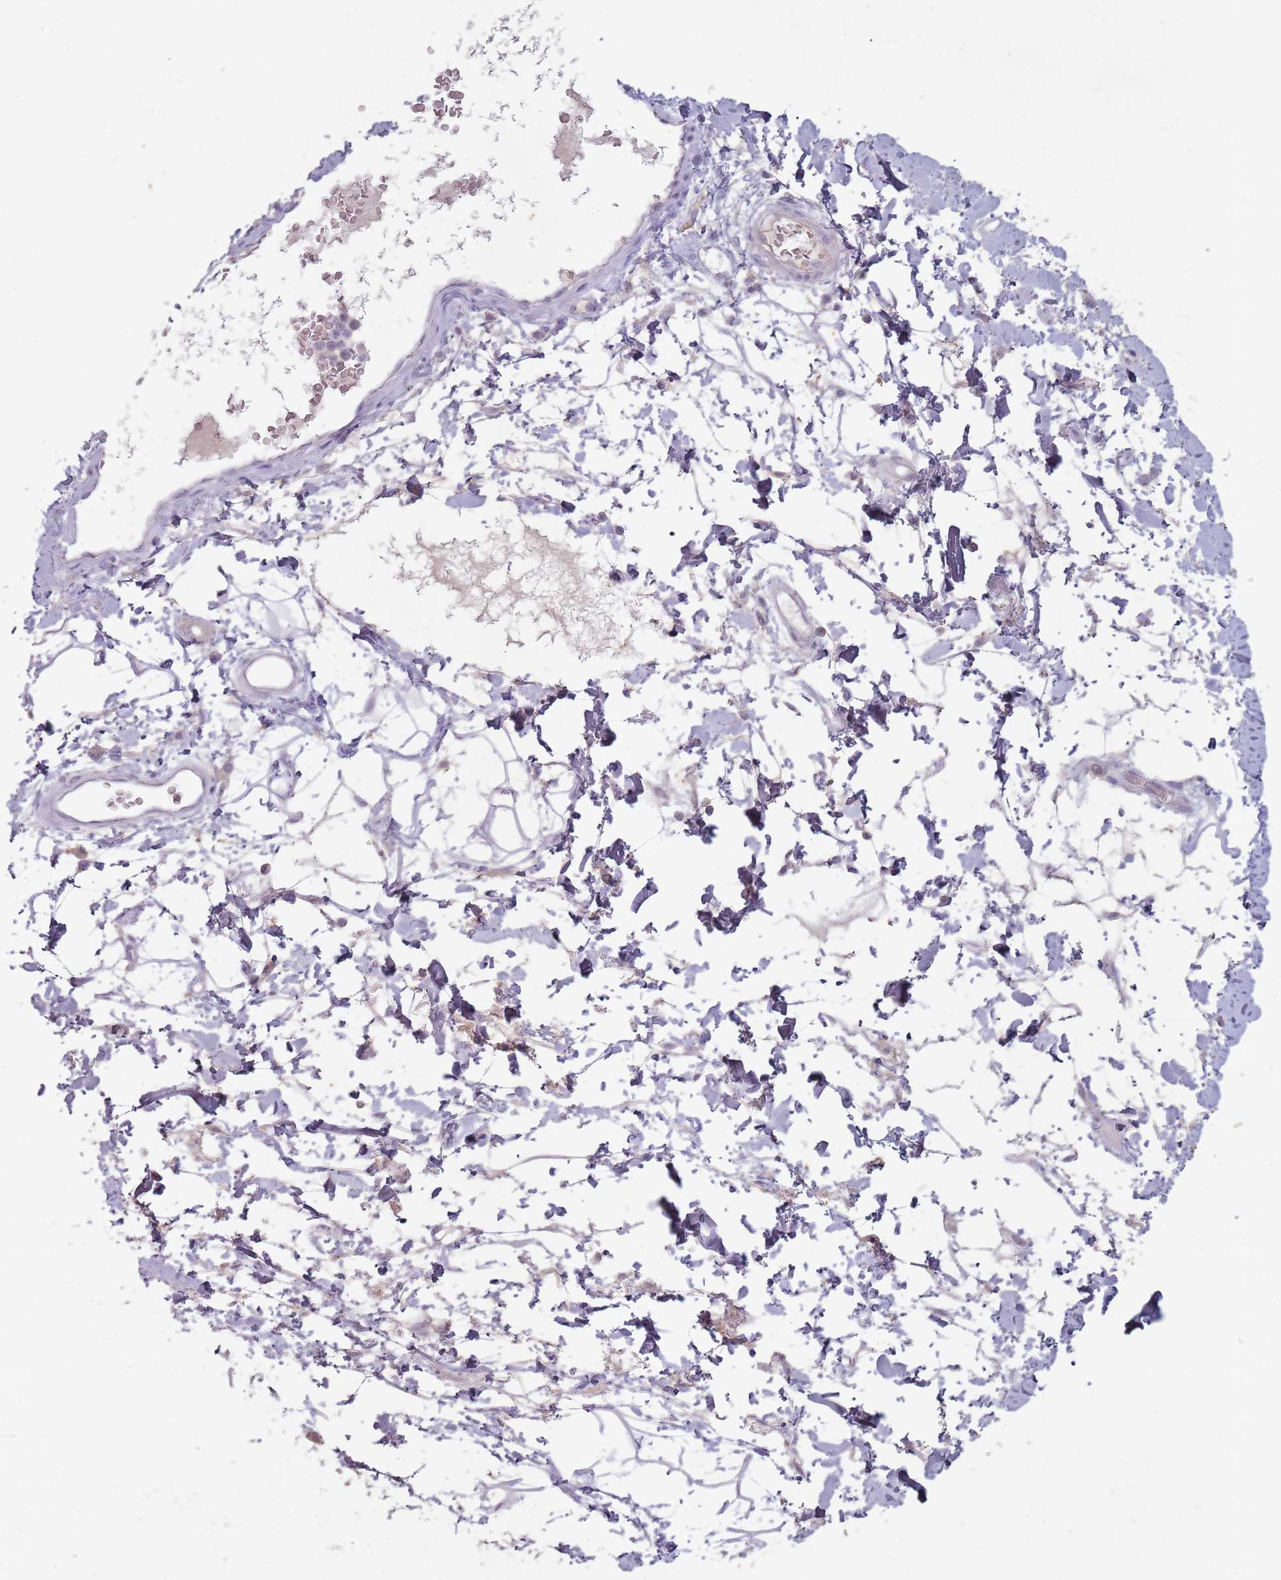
{"staining": {"intensity": "negative", "quantity": "none", "location": "none"}, "tissue": "adipose tissue", "cell_type": "Adipocytes", "image_type": "normal", "snomed": [{"axis": "morphology", "description": "Normal tissue, NOS"}, {"axis": "morphology", "description": "Adenocarcinoma, NOS"}, {"axis": "topography", "description": "Rectum"}, {"axis": "topography", "description": "Vagina"}, {"axis": "topography", "description": "Peripheral nerve tissue"}], "caption": "This photomicrograph is of benign adipose tissue stained with IHC to label a protein in brown with the nuclei are counter-stained blue. There is no staining in adipocytes. (Stains: DAB IHC with hematoxylin counter stain, Microscopy: brightfield microscopy at high magnification).", "gene": "STYK1", "patient": {"sex": "female", "age": 71}}